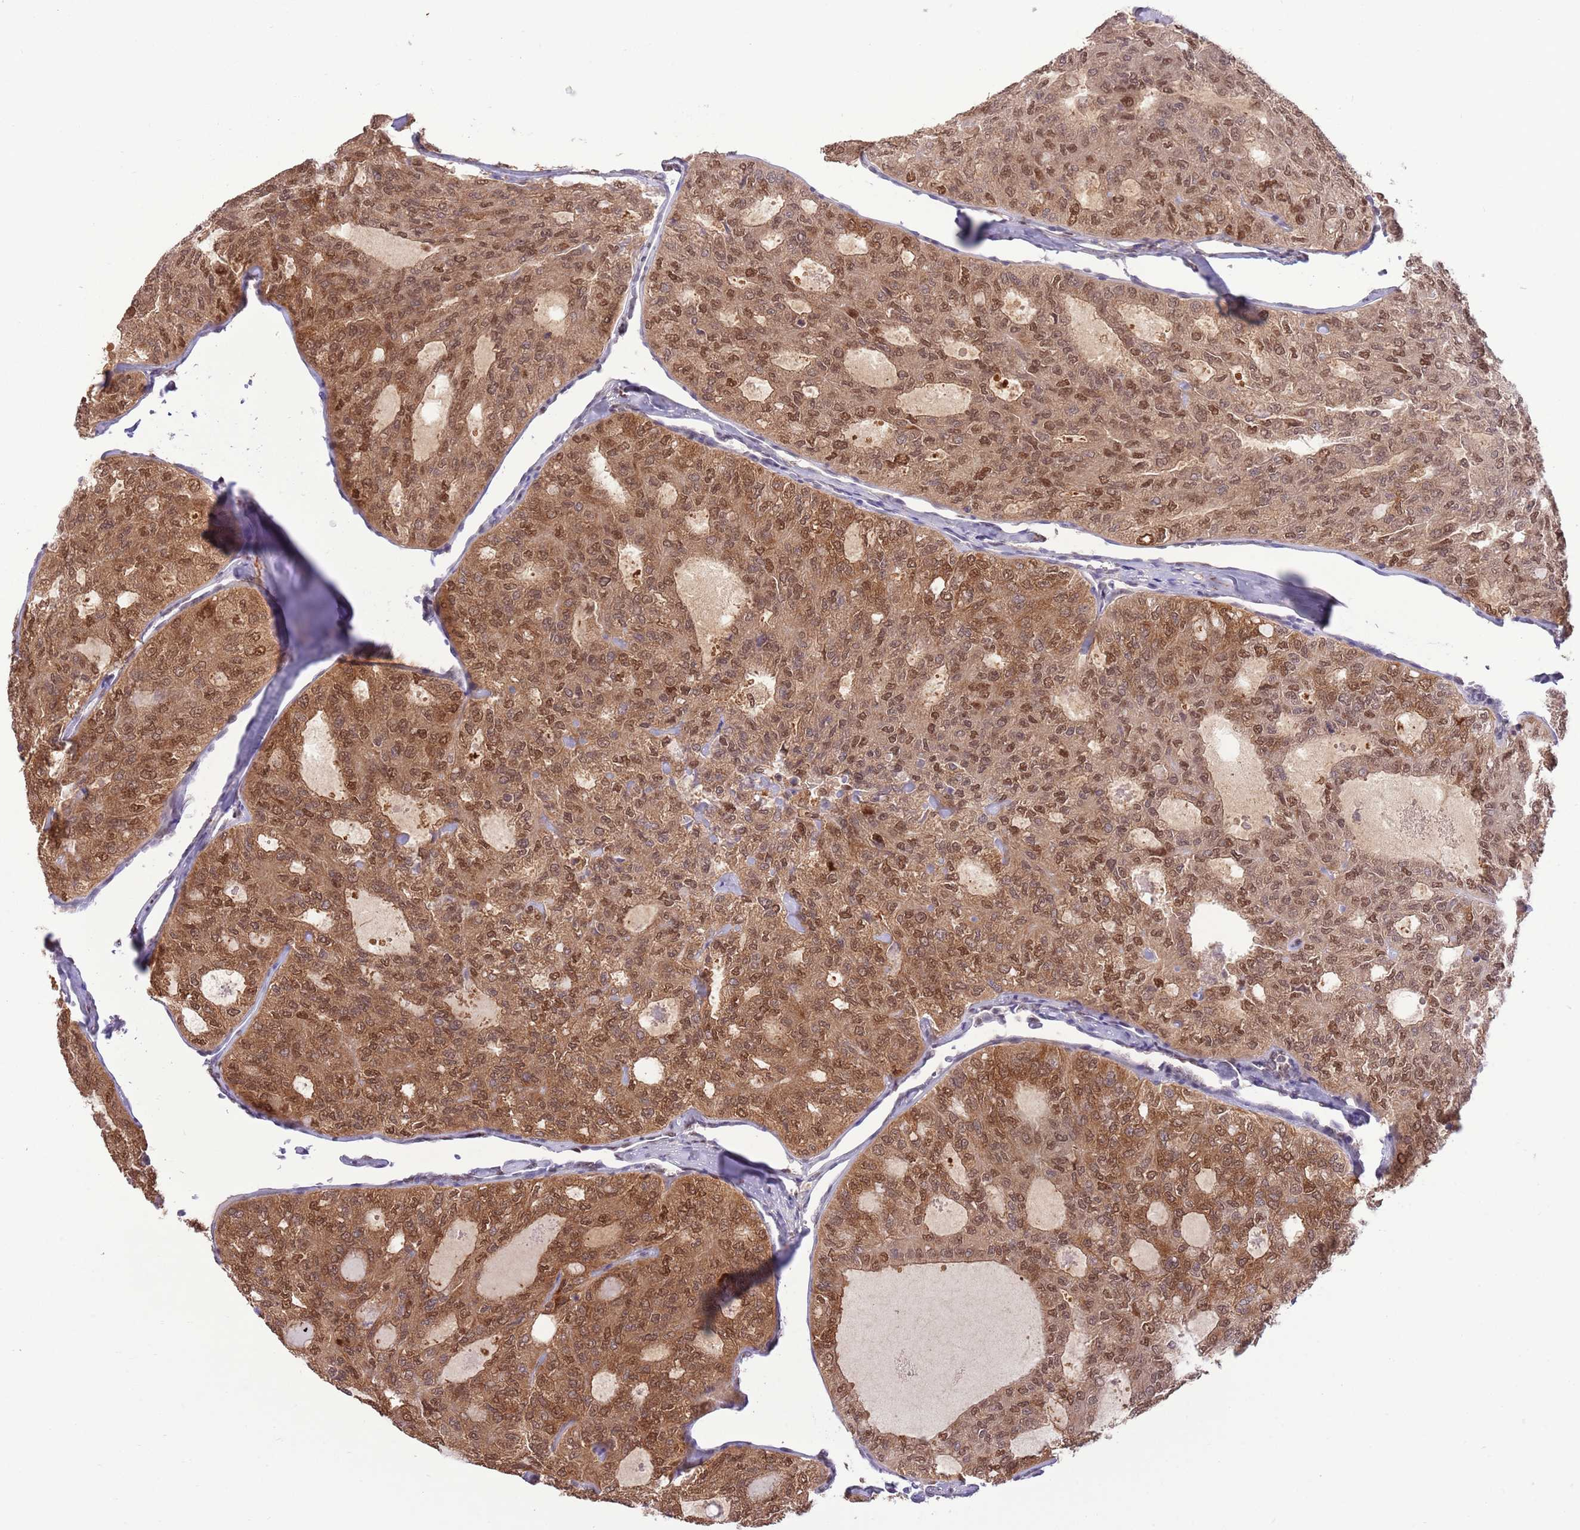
{"staining": {"intensity": "moderate", "quantity": ">75%", "location": "cytoplasmic/membranous,nuclear"}, "tissue": "thyroid cancer", "cell_type": "Tumor cells", "image_type": "cancer", "snomed": [{"axis": "morphology", "description": "Follicular adenoma carcinoma, NOS"}, {"axis": "topography", "description": "Thyroid gland"}], "caption": "Immunohistochemical staining of human thyroid cancer (follicular adenoma carcinoma) displays medium levels of moderate cytoplasmic/membranous and nuclear protein positivity in about >75% of tumor cells. (DAB IHC, brown staining for protein, blue staining for nuclei).", "gene": "TRIM32", "patient": {"sex": "male", "age": 75}}